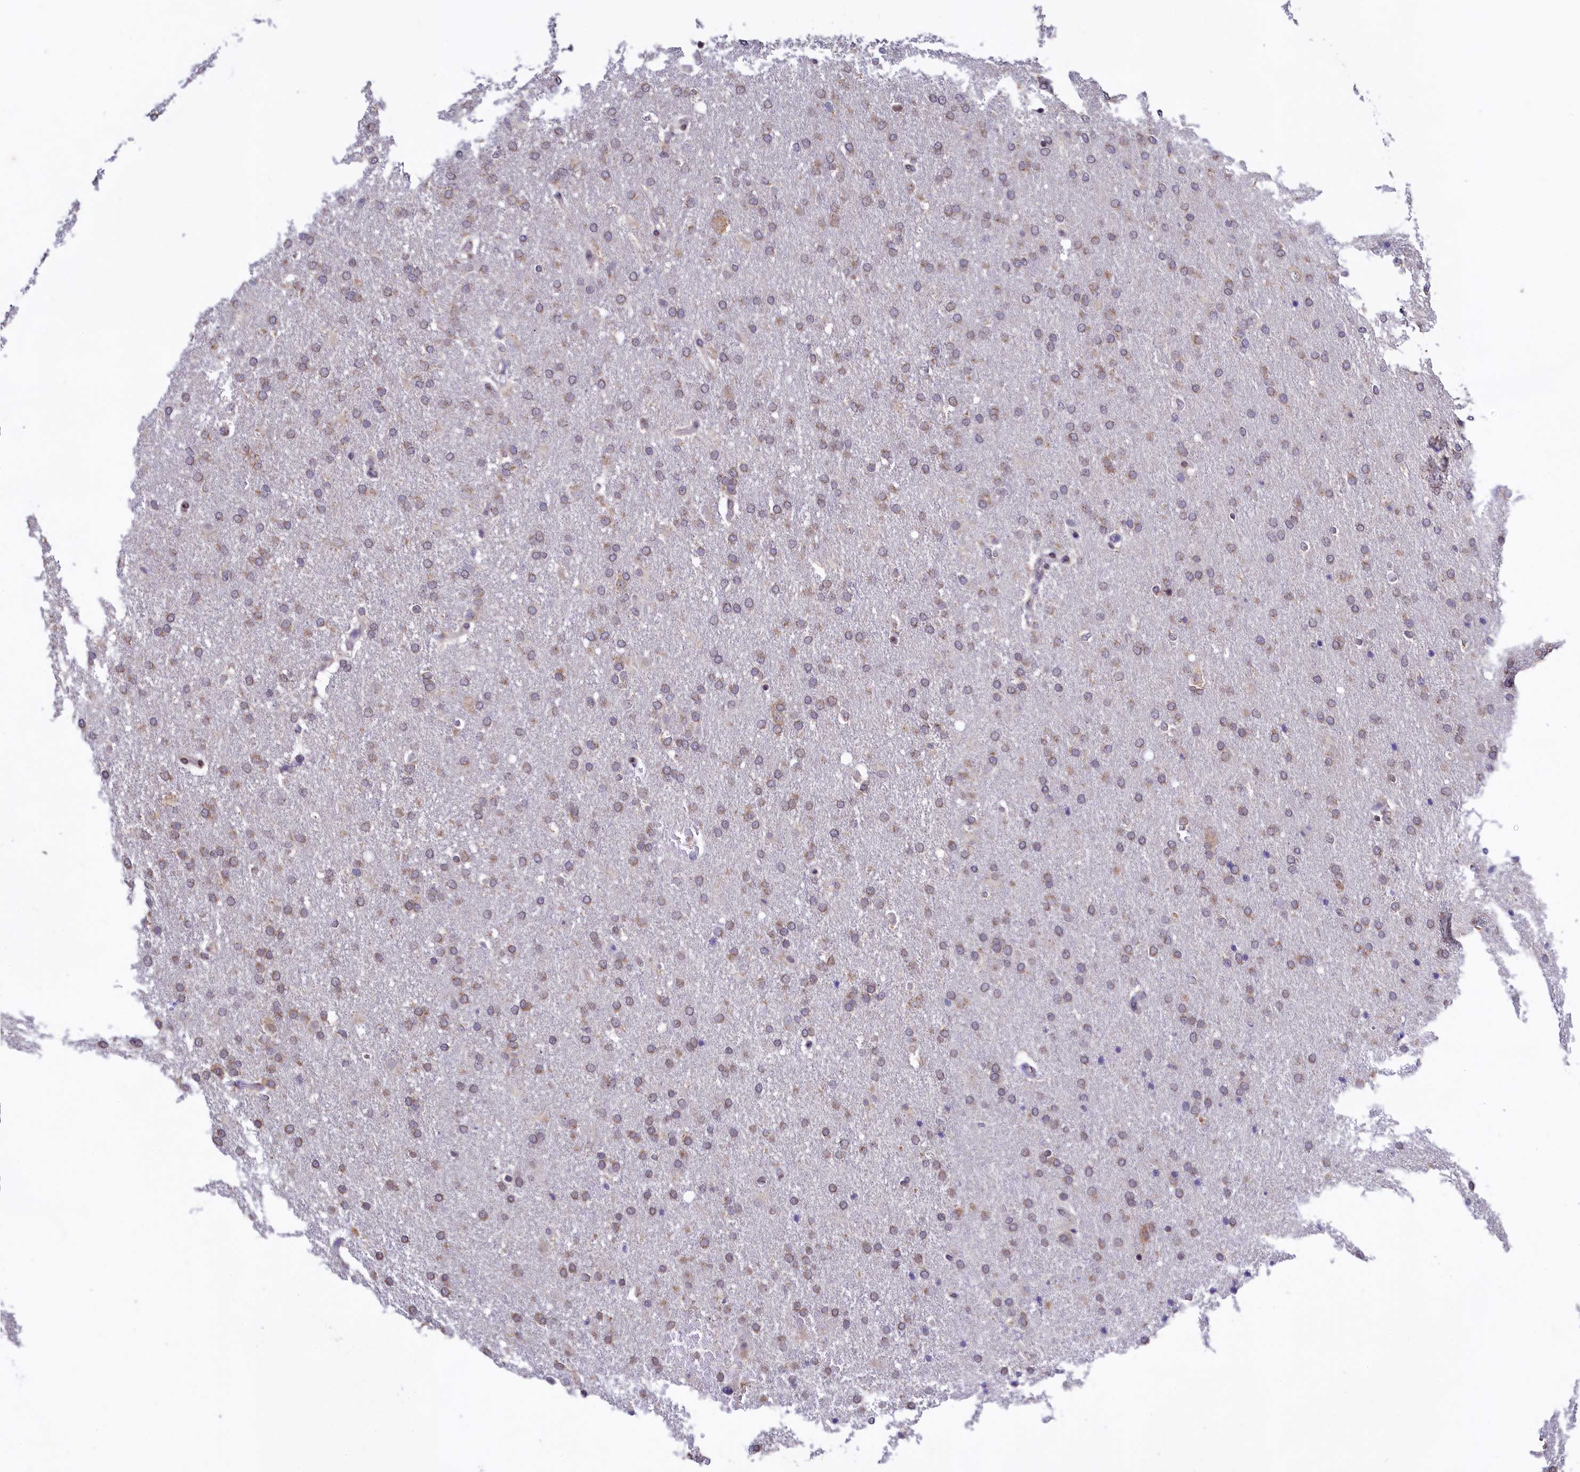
{"staining": {"intensity": "weak", "quantity": "25%-75%", "location": "cytoplasmic/membranous"}, "tissue": "glioma", "cell_type": "Tumor cells", "image_type": "cancer", "snomed": [{"axis": "morphology", "description": "Glioma, malignant, High grade"}, {"axis": "topography", "description": "Brain"}], "caption": "A photomicrograph showing weak cytoplasmic/membranous staining in about 25%-75% of tumor cells in glioma, as visualized by brown immunohistochemical staining.", "gene": "SEC24C", "patient": {"sex": "male", "age": 72}}